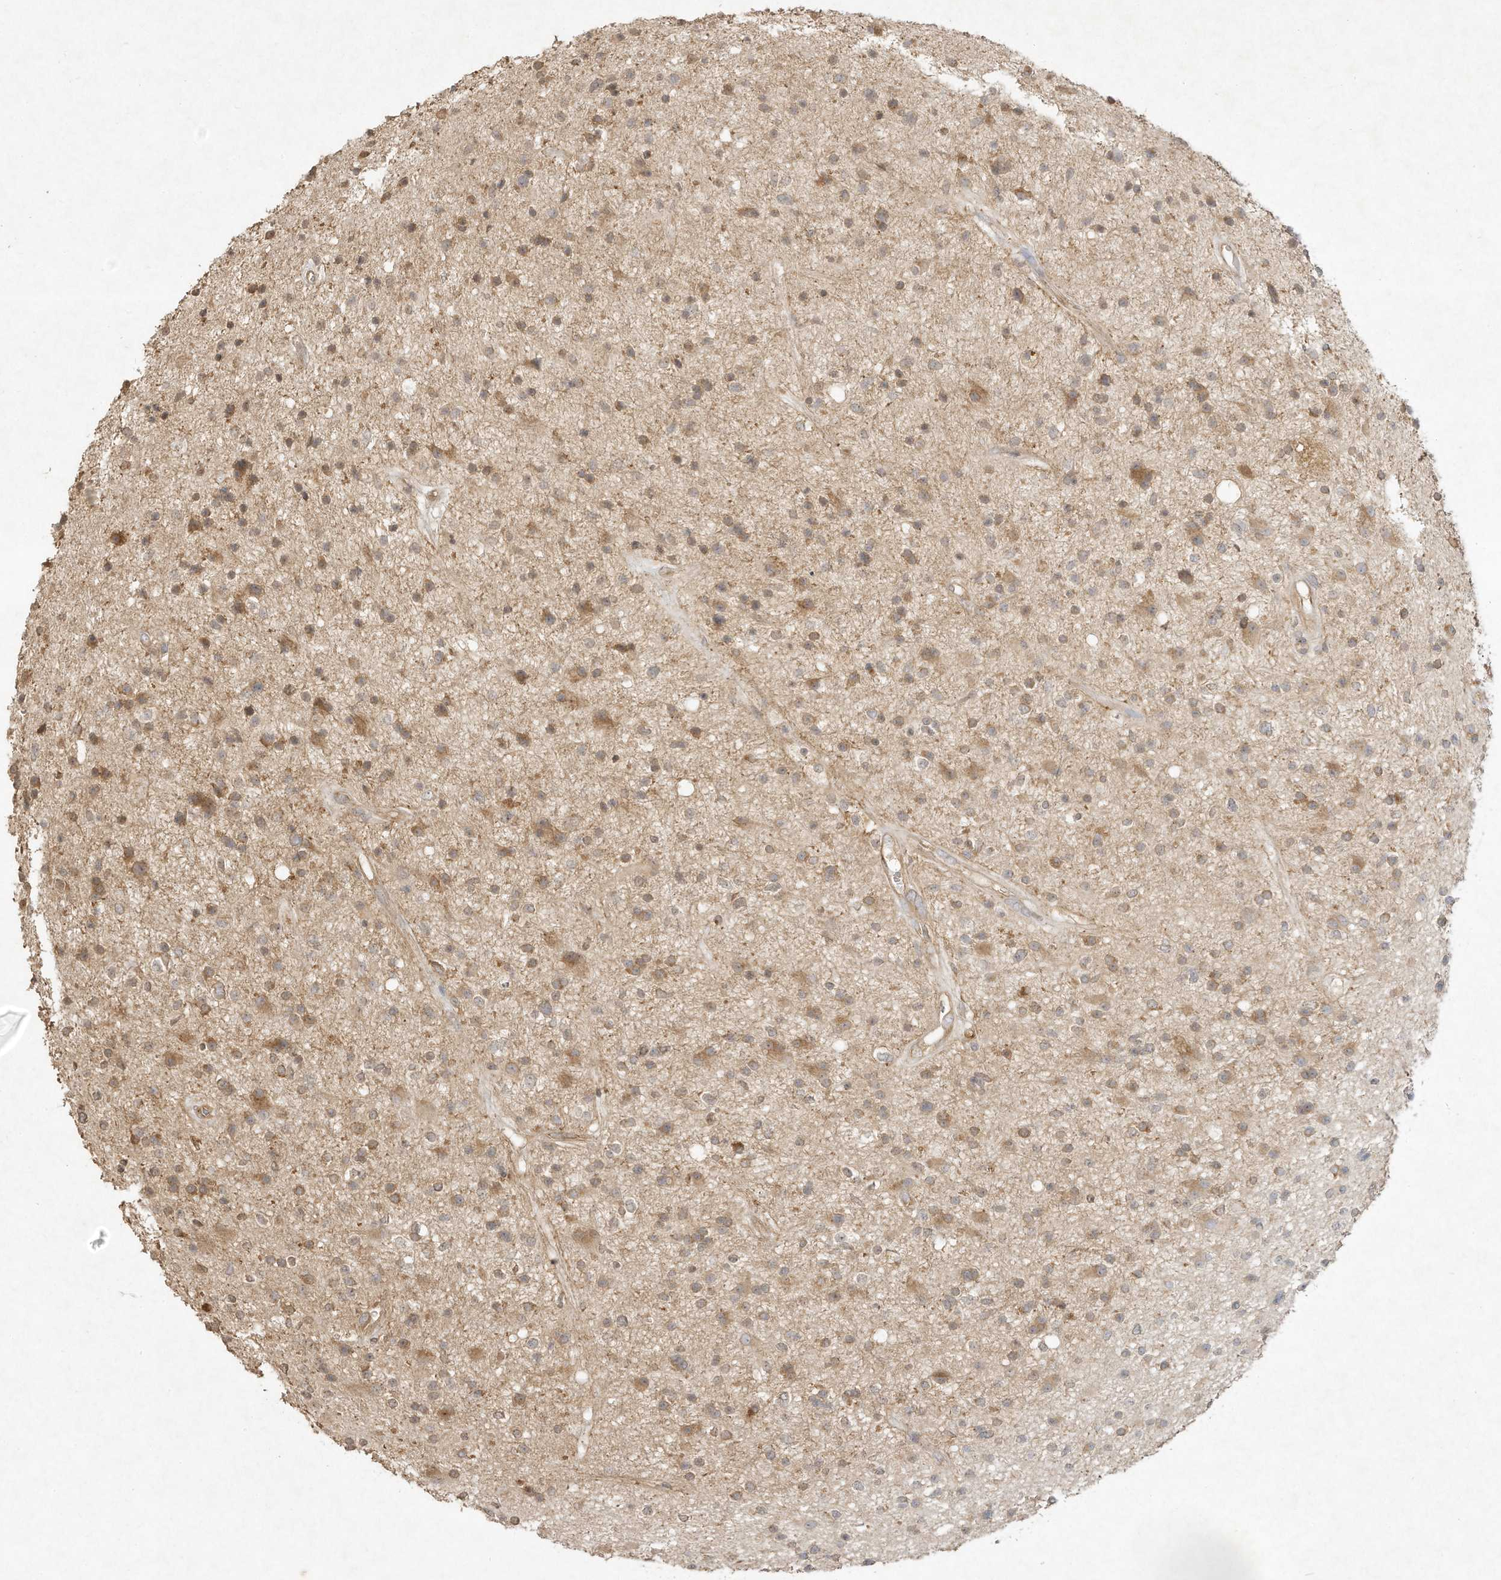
{"staining": {"intensity": "moderate", "quantity": ">75%", "location": "cytoplasmic/membranous"}, "tissue": "glioma", "cell_type": "Tumor cells", "image_type": "cancer", "snomed": [{"axis": "morphology", "description": "Glioma, malignant, High grade"}, {"axis": "topography", "description": "Brain"}], "caption": "This micrograph shows malignant glioma (high-grade) stained with immunohistochemistry (IHC) to label a protein in brown. The cytoplasmic/membranous of tumor cells show moderate positivity for the protein. Nuclei are counter-stained blue.", "gene": "DYNC1I2", "patient": {"sex": "male", "age": 33}}